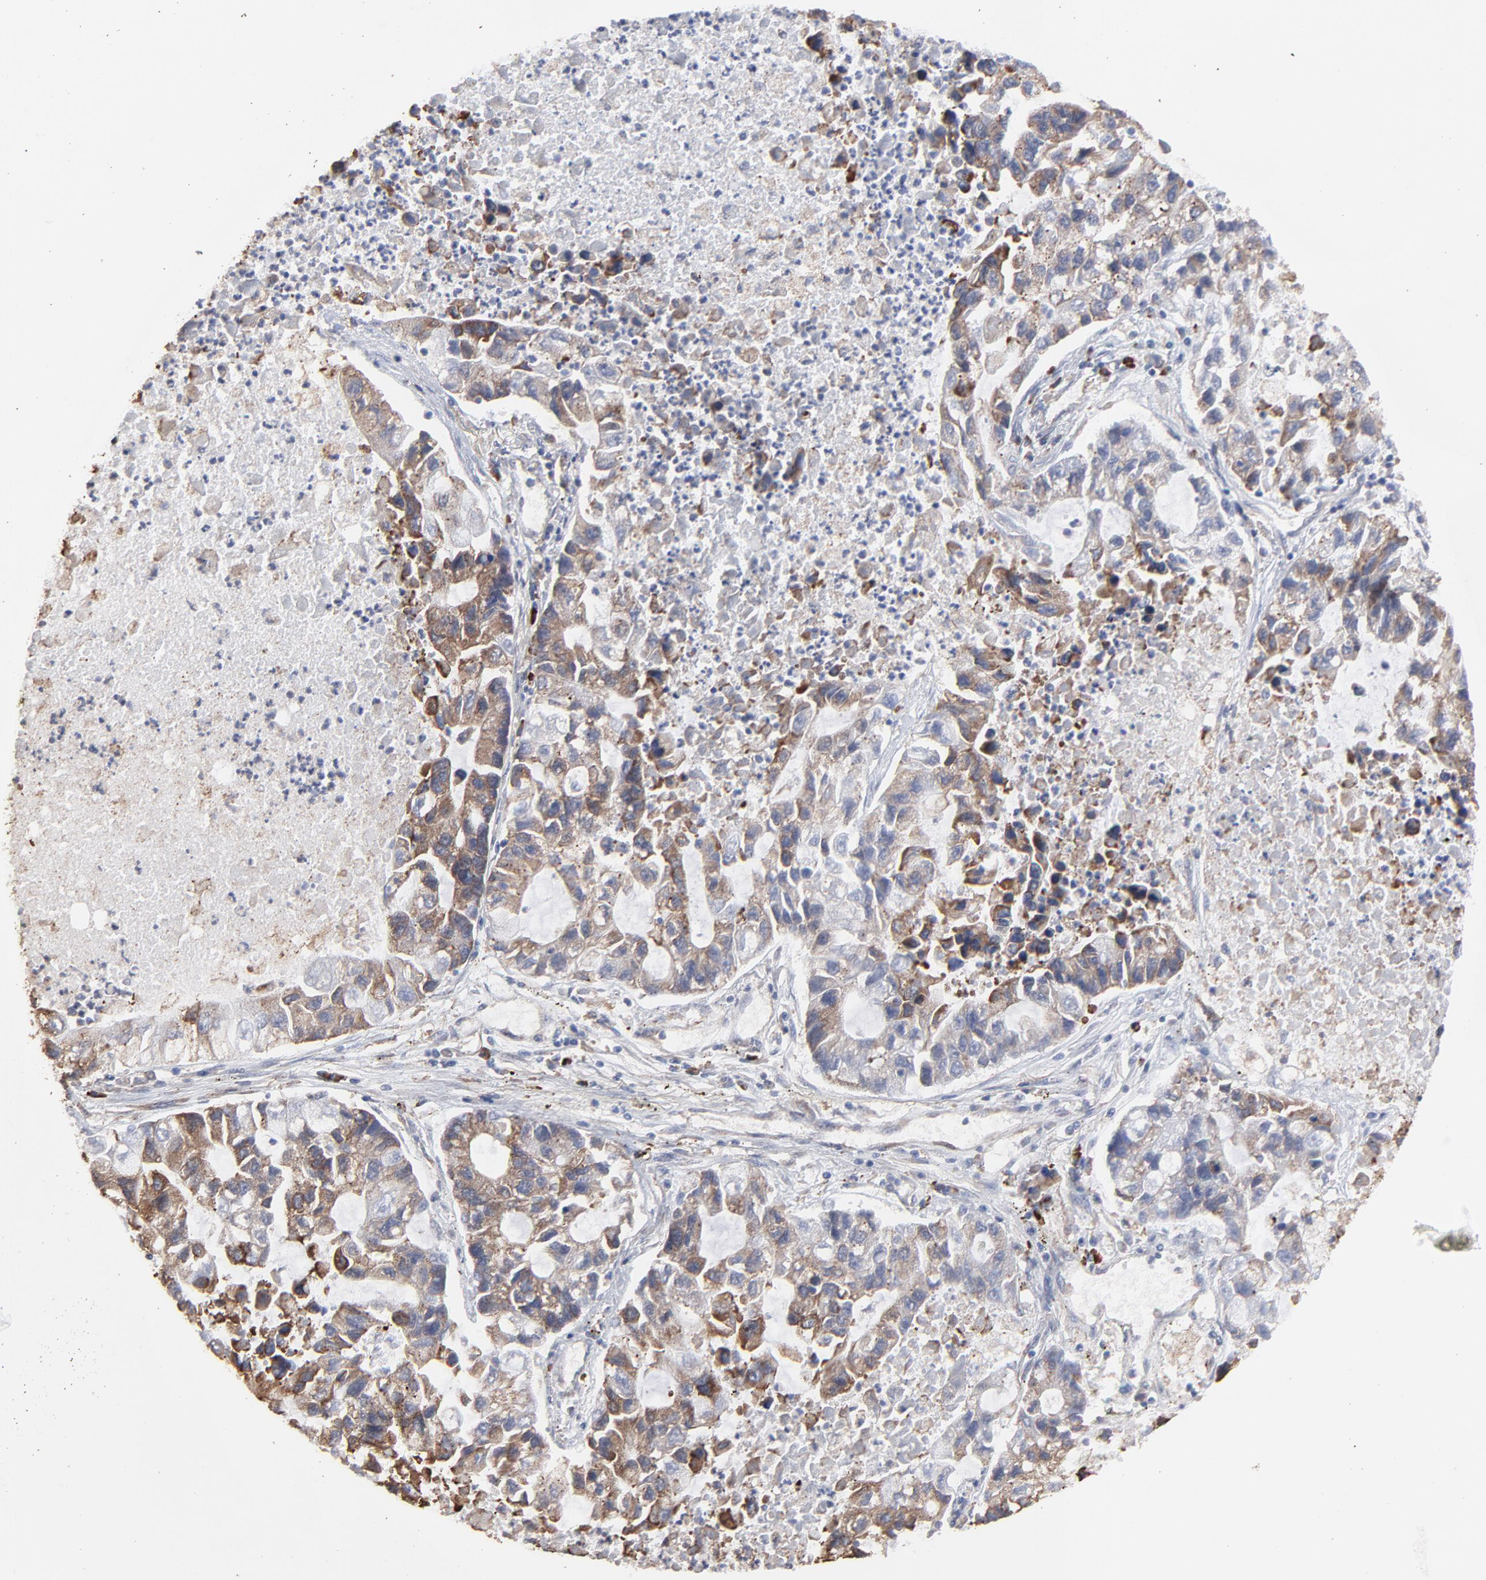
{"staining": {"intensity": "moderate", "quantity": "25%-75%", "location": "cytoplasmic/membranous"}, "tissue": "lung cancer", "cell_type": "Tumor cells", "image_type": "cancer", "snomed": [{"axis": "morphology", "description": "Adenocarcinoma, NOS"}, {"axis": "topography", "description": "Lung"}], "caption": "Immunohistochemistry (DAB) staining of human adenocarcinoma (lung) reveals moderate cytoplasmic/membranous protein staining in approximately 25%-75% of tumor cells.", "gene": "CHM", "patient": {"sex": "female", "age": 51}}